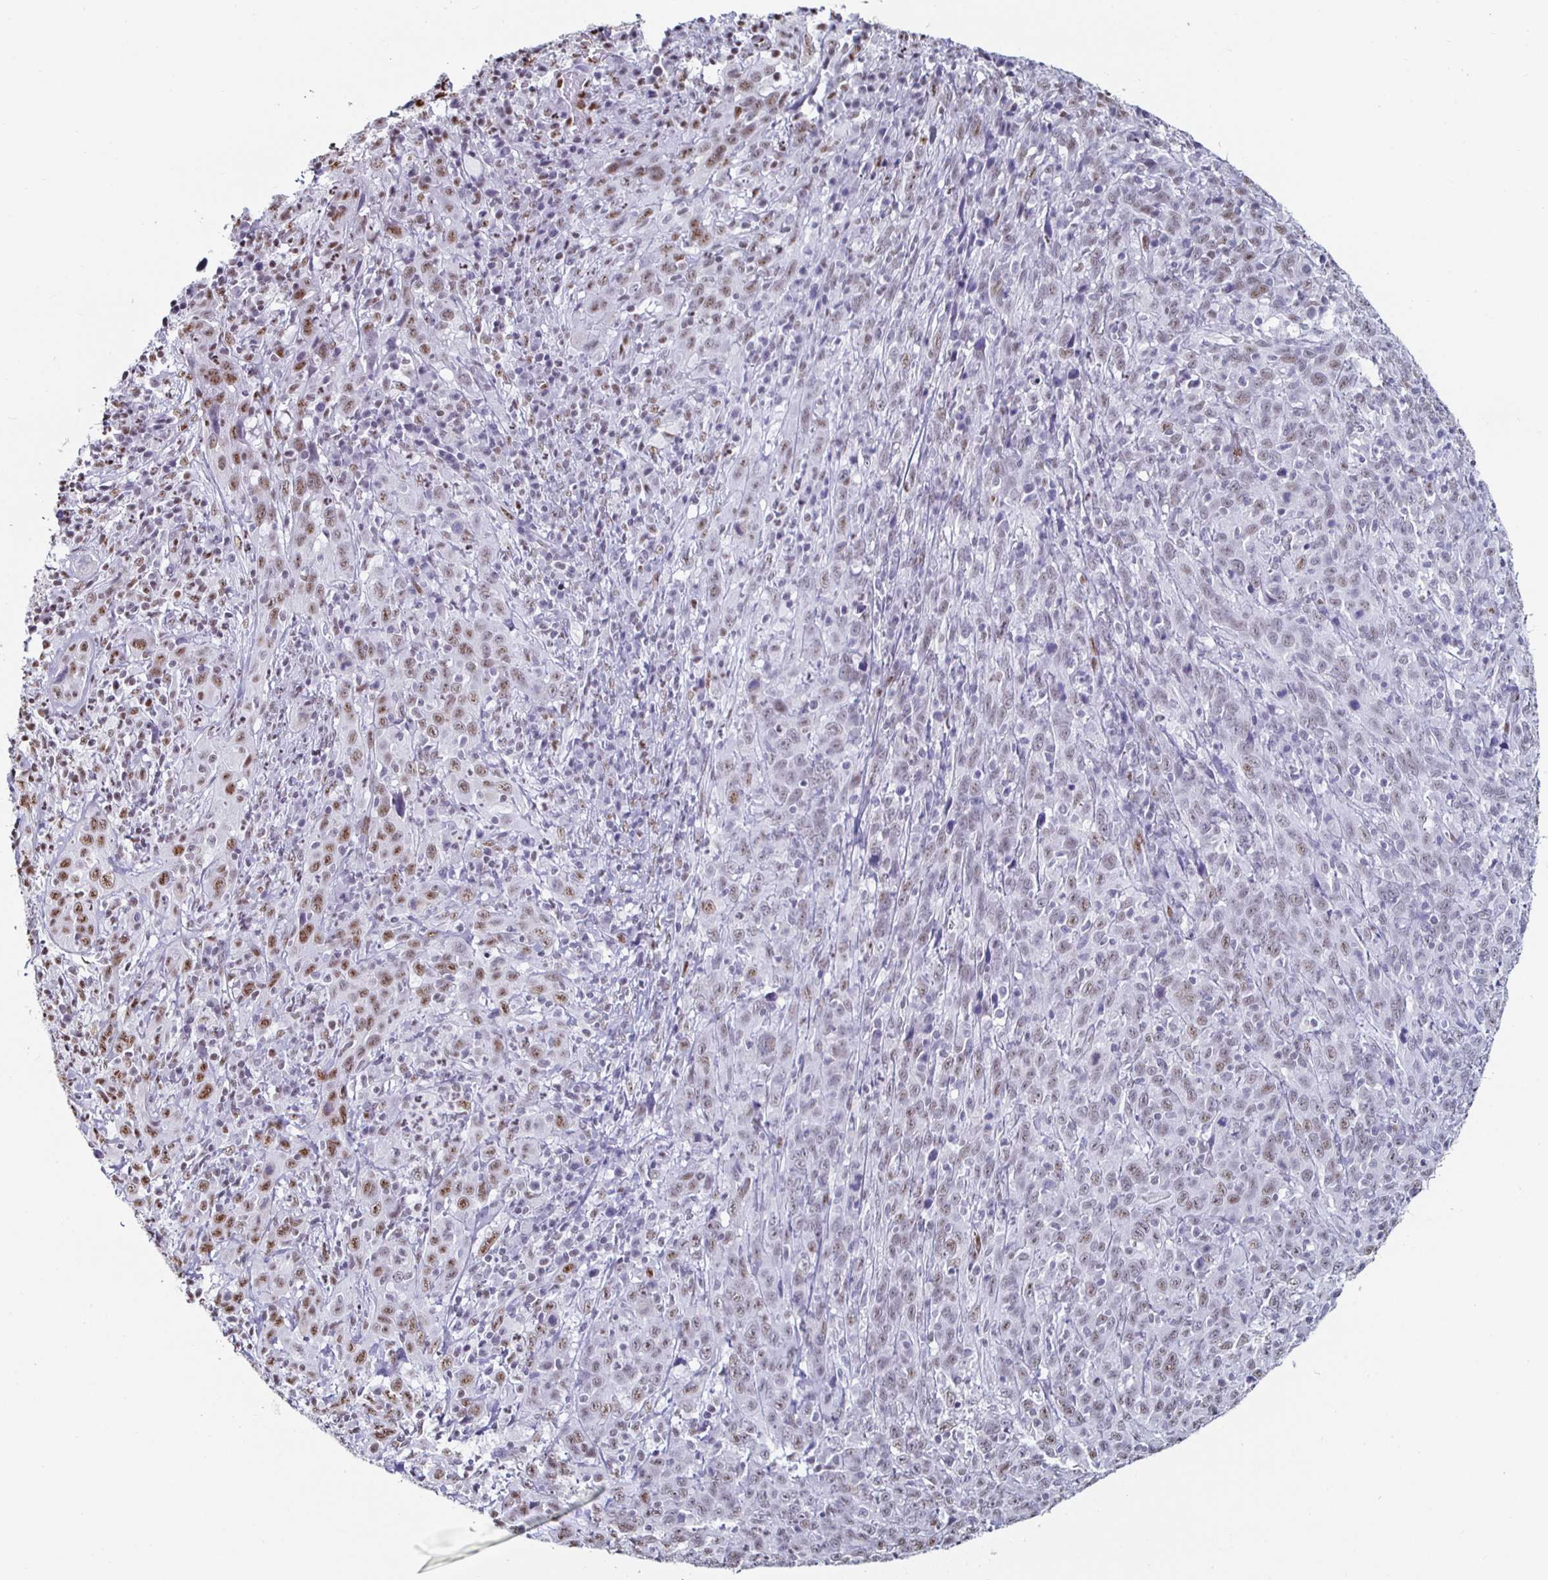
{"staining": {"intensity": "weak", "quantity": "25%-75%", "location": "nuclear"}, "tissue": "cervical cancer", "cell_type": "Tumor cells", "image_type": "cancer", "snomed": [{"axis": "morphology", "description": "Squamous cell carcinoma, NOS"}, {"axis": "topography", "description": "Cervix"}], "caption": "A high-resolution image shows immunohistochemistry (IHC) staining of cervical cancer, which displays weak nuclear staining in about 25%-75% of tumor cells. The staining was performed using DAB (3,3'-diaminobenzidine), with brown indicating positive protein expression. Nuclei are stained blue with hematoxylin.", "gene": "DDX39B", "patient": {"sex": "female", "age": 46}}